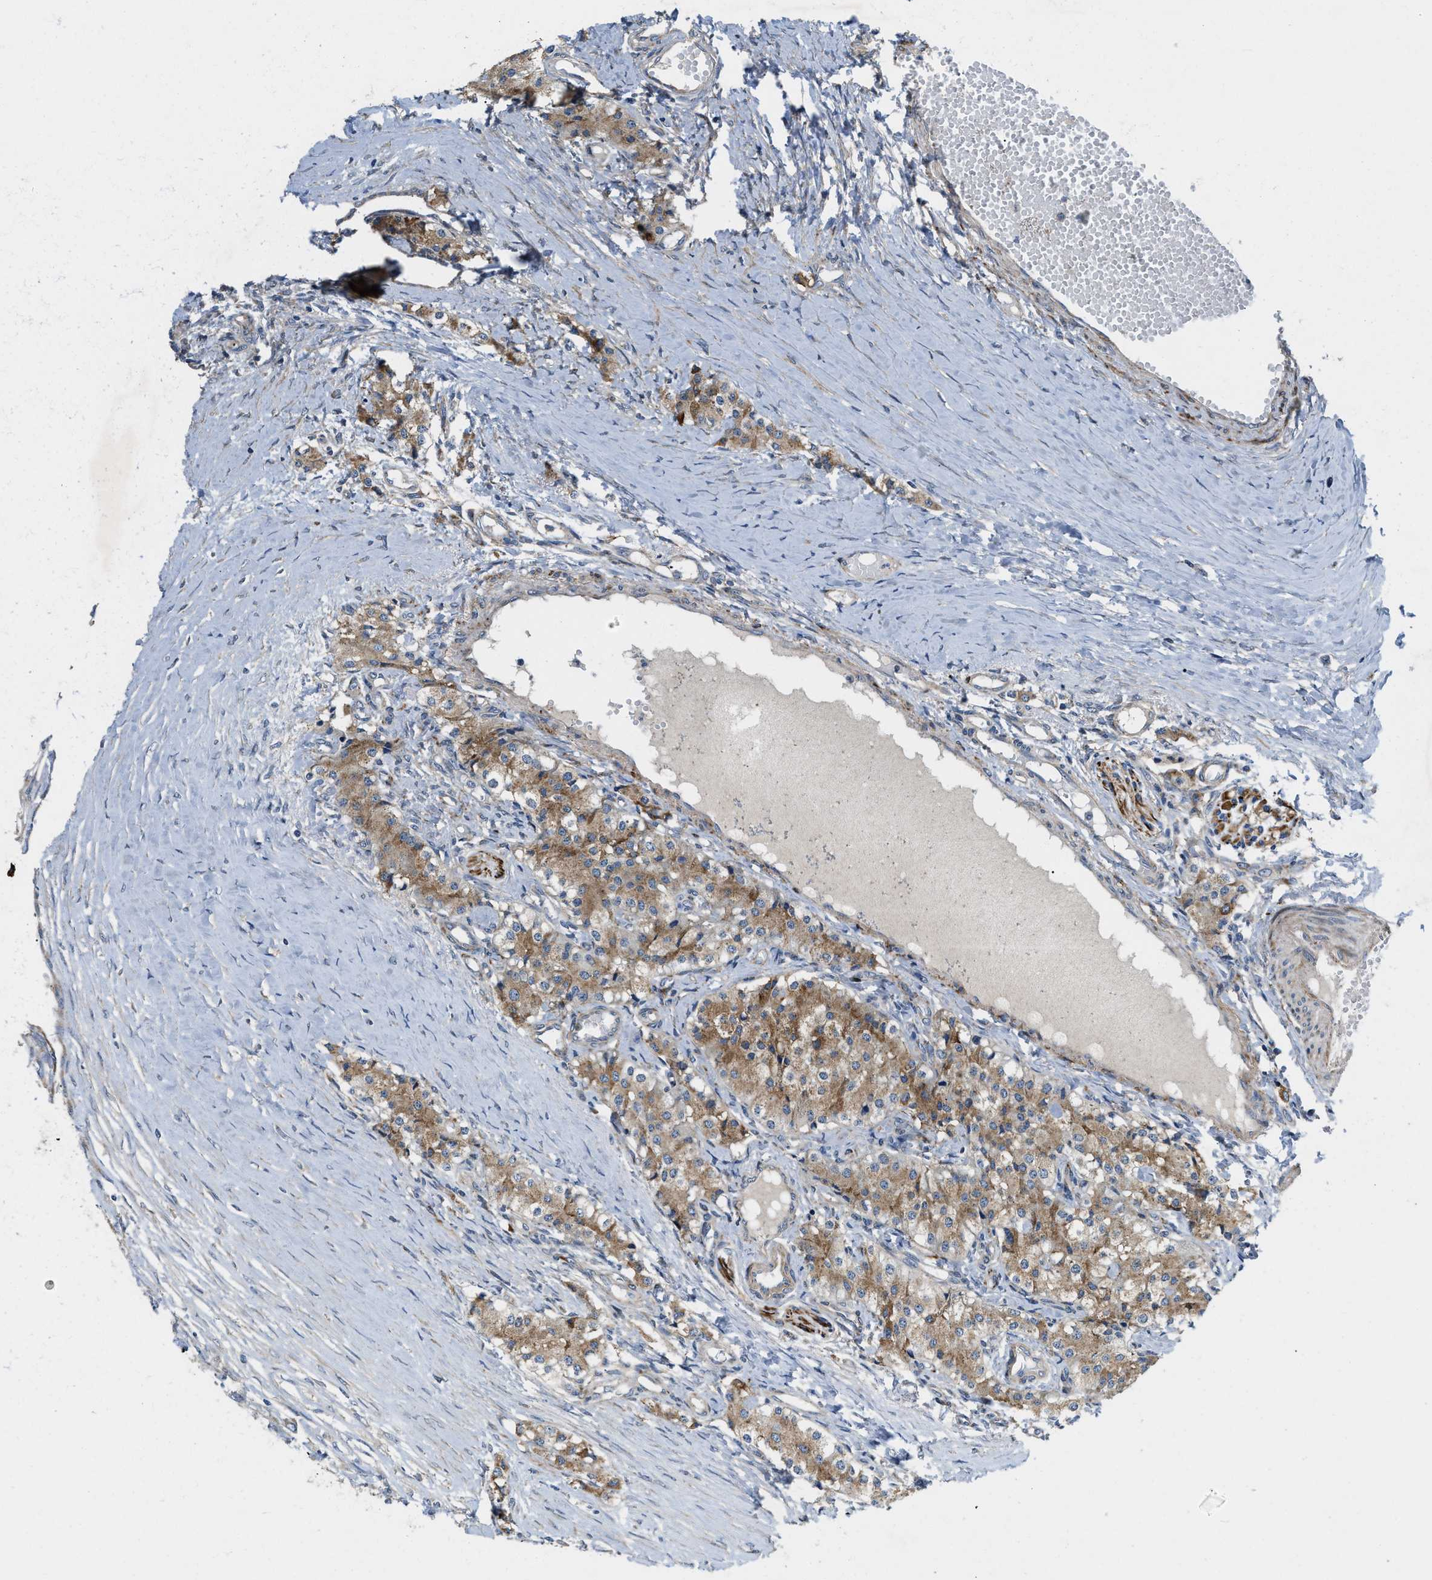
{"staining": {"intensity": "moderate", "quantity": ">75%", "location": "cytoplasmic/membranous"}, "tissue": "carcinoid", "cell_type": "Tumor cells", "image_type": "cancer", "snomed": [{"axis": "morphology", "description": "Carcinoid, malignant, NOS"}, {"axis": "topography", "description": "Colon"}], "caption": "Protein analysis of carcinoid tissue demonstrates moderate cytoplasmic/membranous staining in about >75% of tumor cells.", "gene": "ZNF599", "patient": {"sex": "female", "age": 52}}